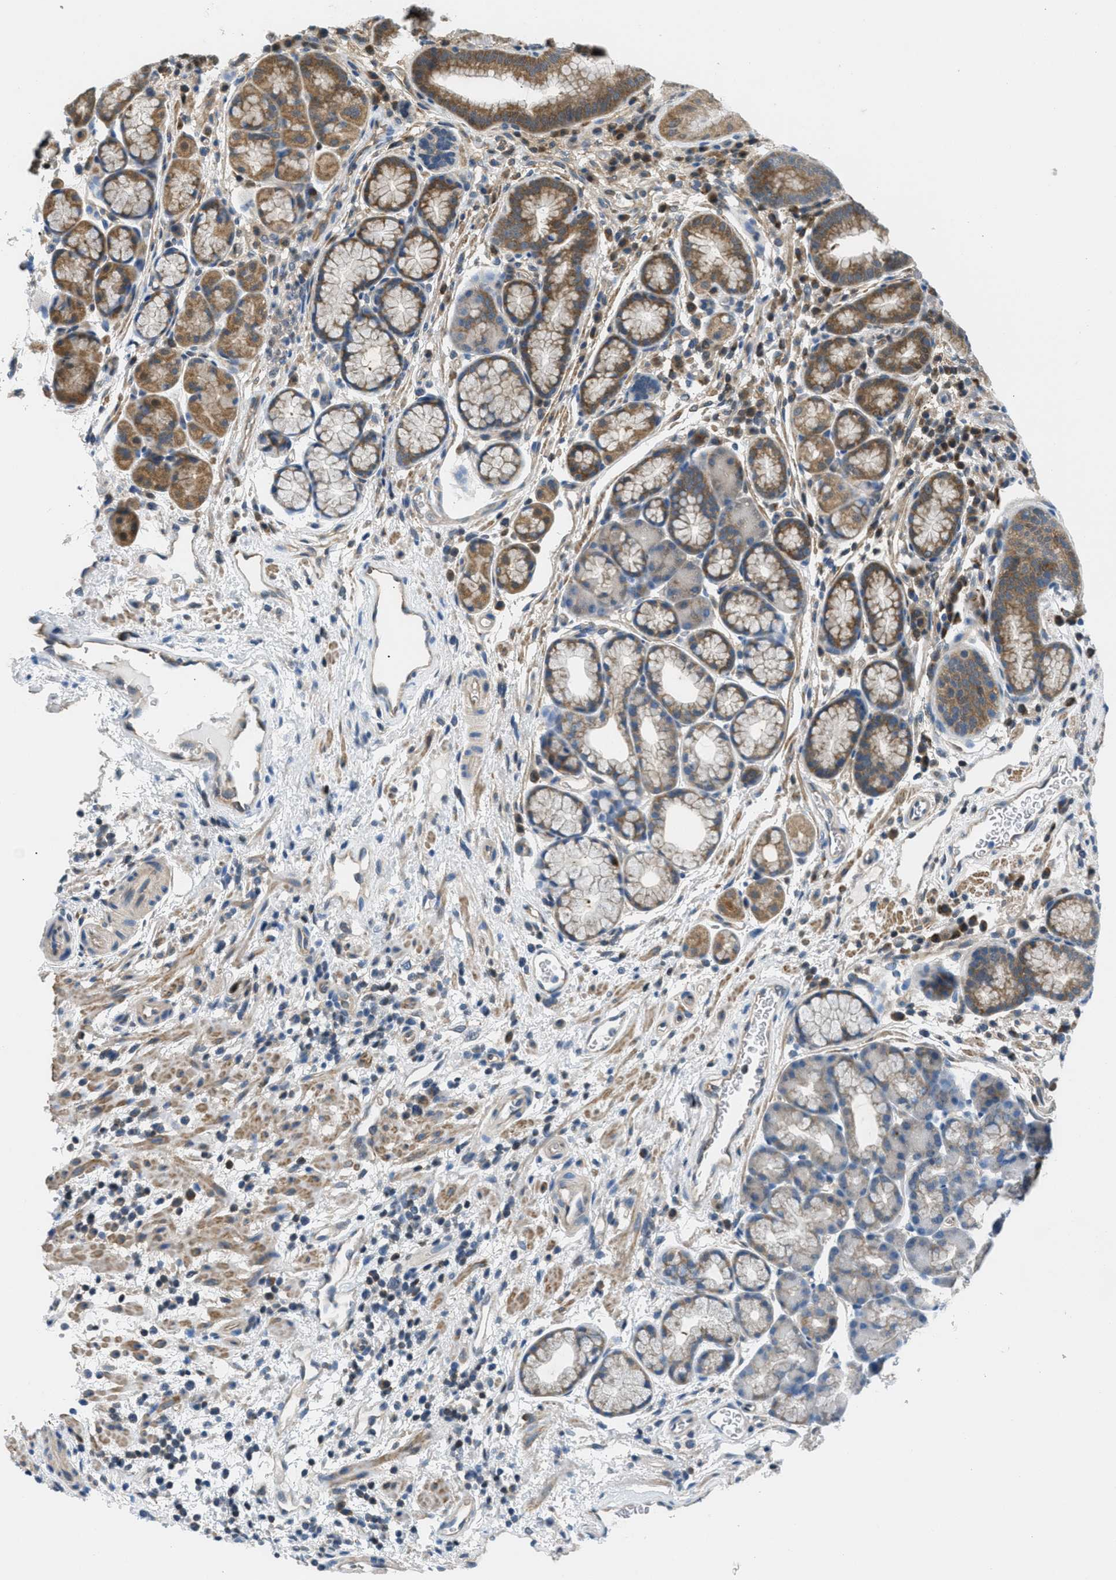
{"staining": {"intensity": "moderate", "quantity": ">75%", "location": "cytoplasmic/membranous"}, "tissue": "stomach", "cell_type": "Glandular cells", "image_type": "normal", "snomed": [{"axis": "morphology", "description": "Normal tissue, NOS"}, {"axis": "morphology", "description": "Carcinoid, malignant, NOS"}, {"axis": "topography", "description": "Stomach, upper"}], "caption": "Brown immunohistochemical staining in unremarkable human stomach reveals moderate cytoplasmic/membranous positivity in about >75% of glandular cells. (DAB (3,3'-diaminobenzidine) = brown stain, brightfield microscopy at high magnification).", "gene": "PIP5K1C", "patient": {"sex": "male", "age": 39}}